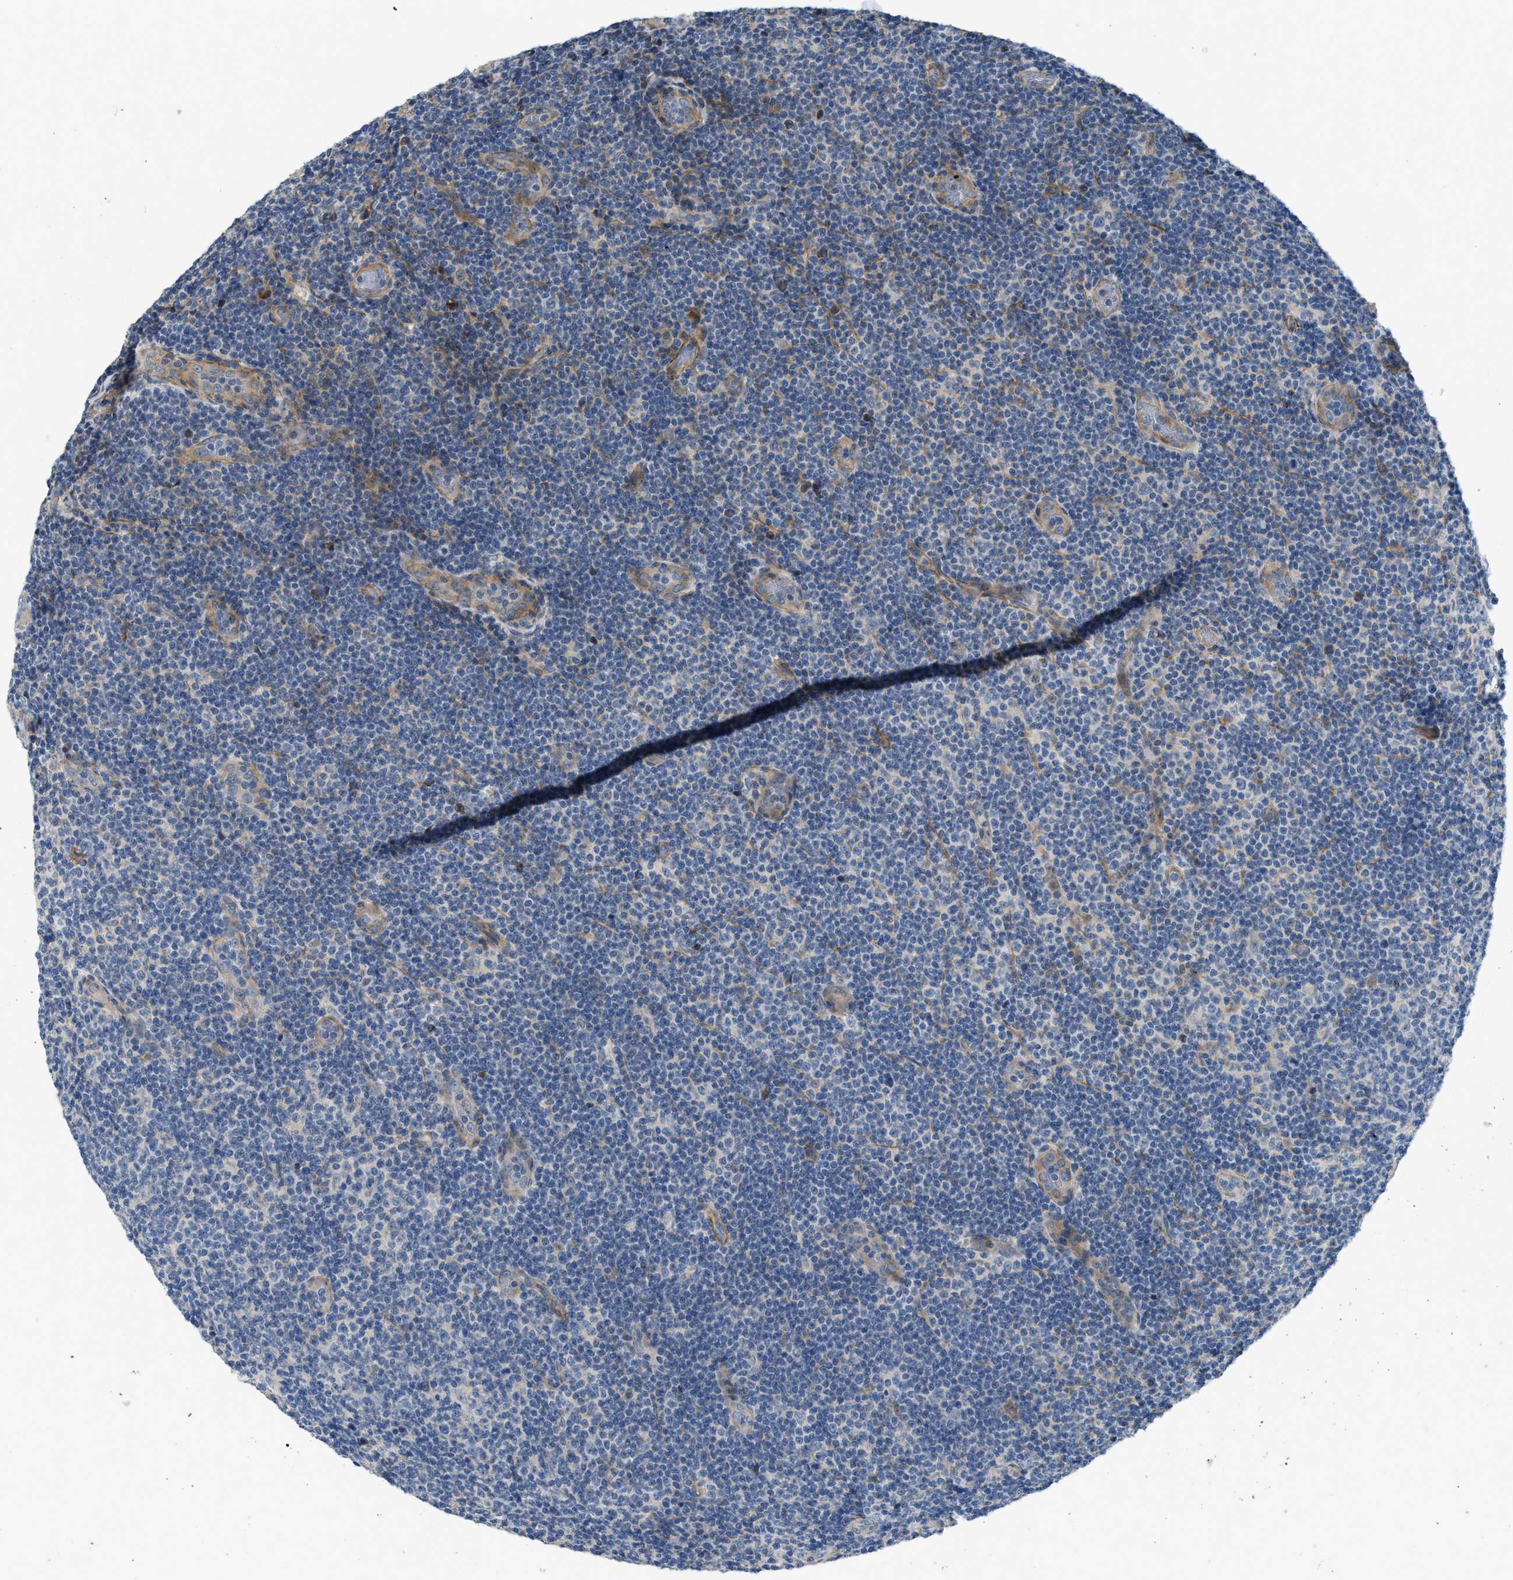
{"staining": {"intensity": "weak", "quantity": "<25%", "location": "cytoplasmic/membranous"}, "tissue": "lymphoma", "cell_type": "Tumor cells", "image_type": "cancer", "snomed": [{"axis": "morphology", "description": "Malignant lymphoma, non-Hodgkin's type, Low grade"}, {"axis": "topography", "description": "Lymph node"}], "caption": "Immunohistochemistry histopathology image of malignant lymphoma, non-Hodgkin's type (low-grade) stained for a protein (brown), which shows no staining in tumor cells.", "gene": "BMPR1A", "patient": {"sex": "male", "age": 83}}